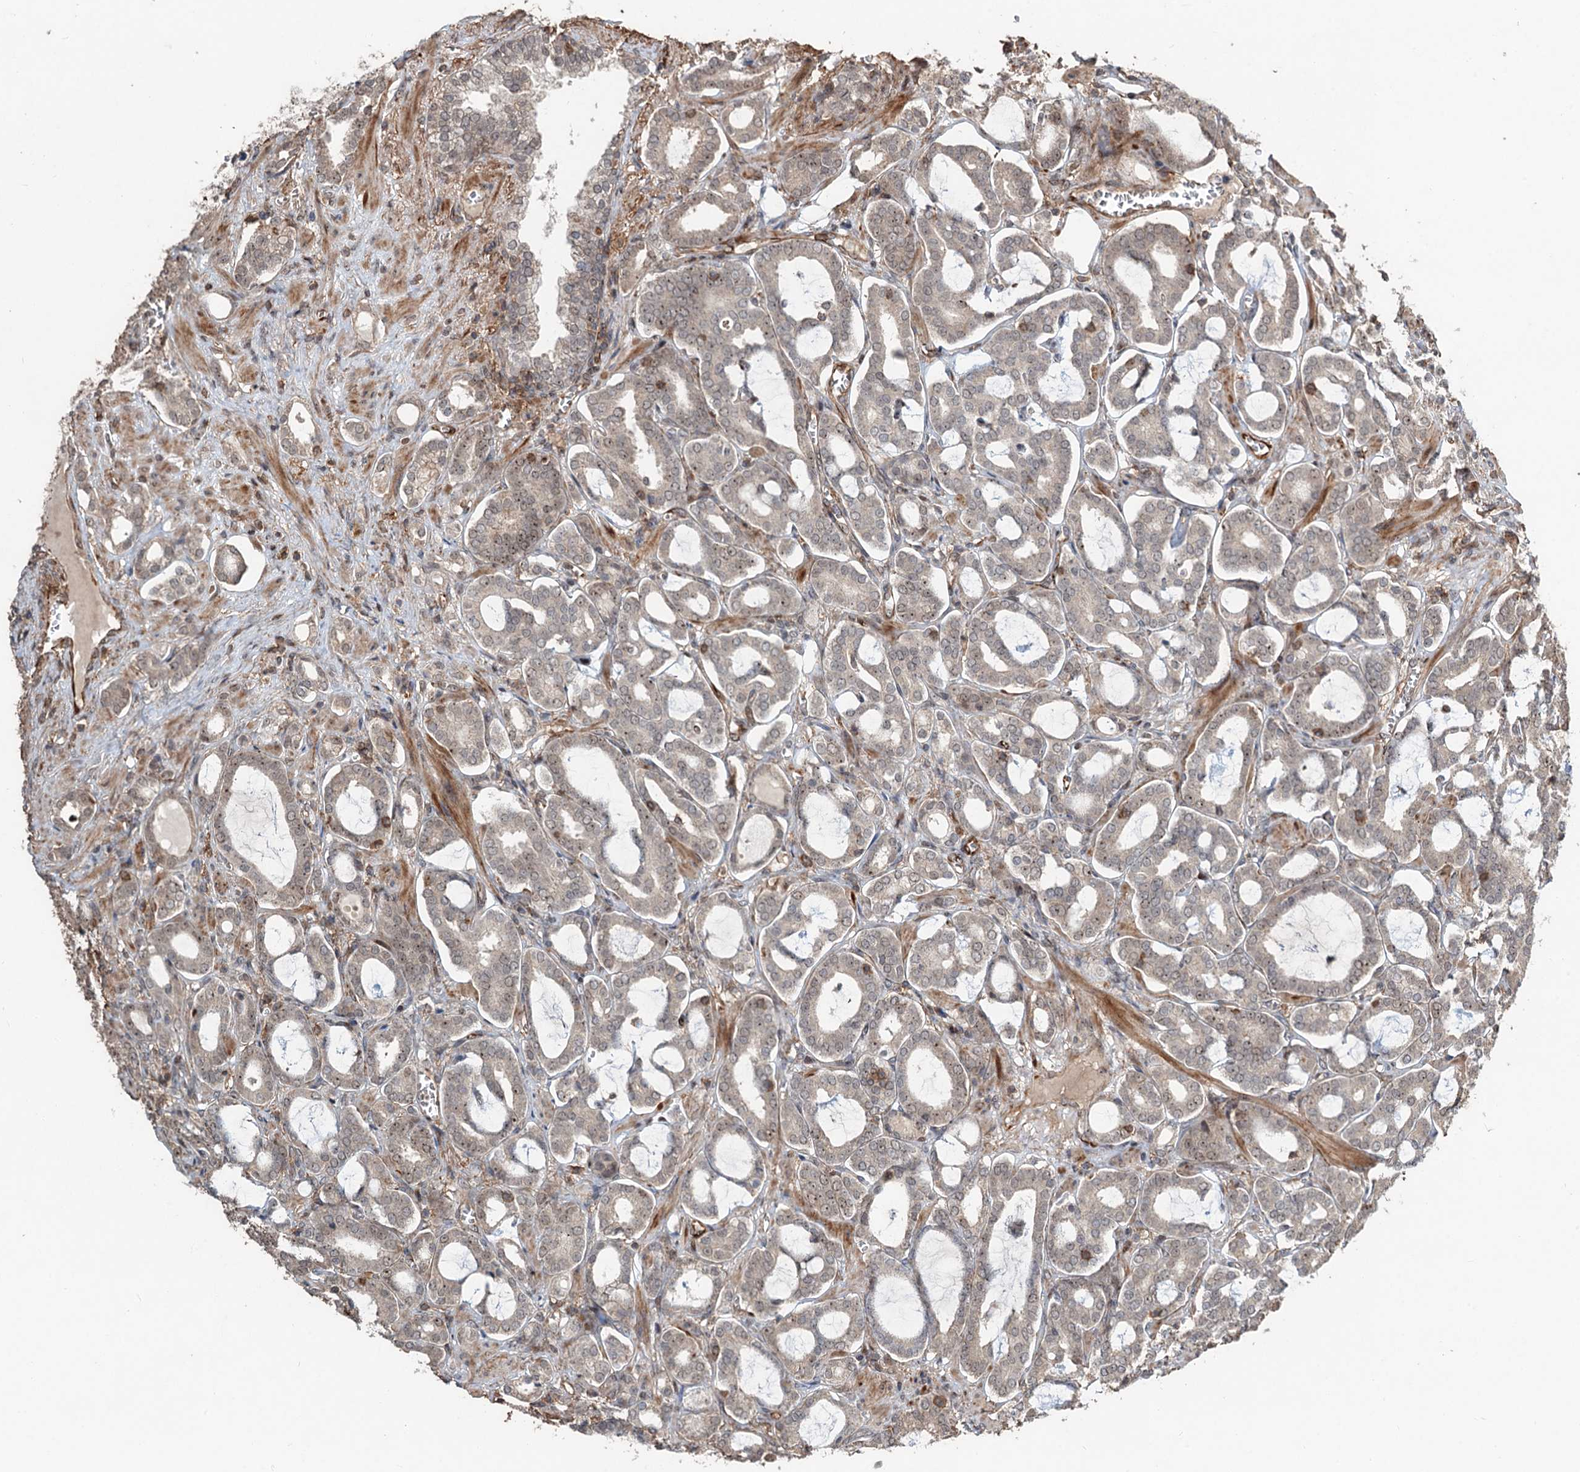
{"staining": {"intensity": "weak", "quantity": ">75%", "location": "nuclear"}, "tissue": "prostate cancer", "cell_type": "Tumor cells", "image_type": "cancer", "snomed": [{"axis": "morphology", "description": "Adenocarcinoma, High grade"}, {"axis": "topography", "description": "Prostate and seminal vesicle, NOS"}], "caption": "High-magnification brightfield microscopy of high-grade adenocarcinoma (prostate) stained with DAB (brown) and counterstained with hematoxylin (blue). tumor cells exhibit weak nuclear staining is appreciated in approximately>75% of cells.", "gene": "TMA16", "patient": {"sex": "male", "age": 67}}